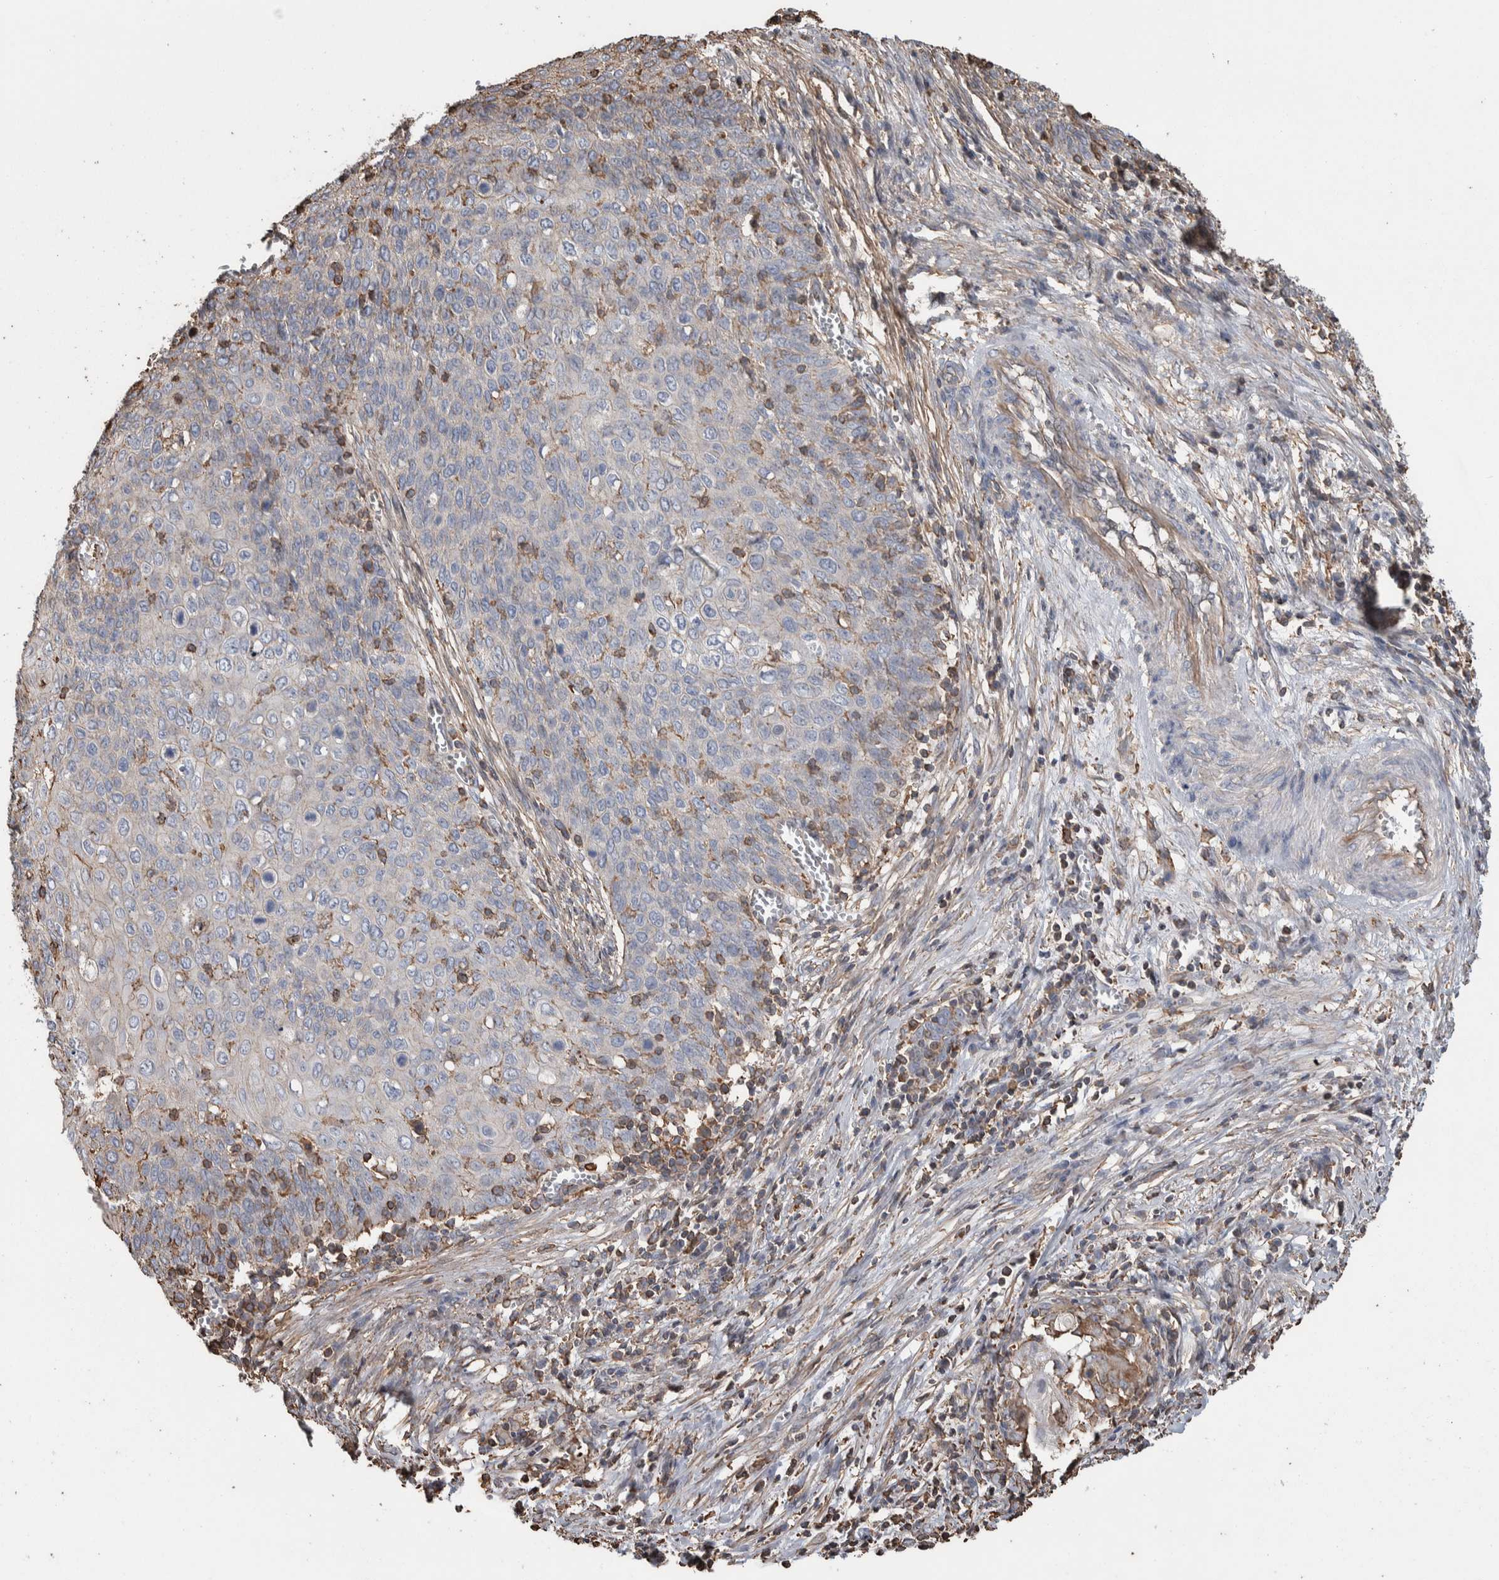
{"staining": {"intensity": "weak", "quantity": "<25%", "location": "cytoplasmic/membranous"}, "tissue": "cervical cancer", "cell_type": "Tumor cells", "image_type": "cancer", "snomed": [{"axis": "morphology", "description": "Squamous cell carcinoma, NOS"}, {"axis": "topography", "description": "Cervix"}], "caption": "This is an immunohistochemistry histopathology image of human cervical cancer. There is no staining in tumor cells.", "gene": "ENPP2", "patient": {"sex": "female", "age": 39}}